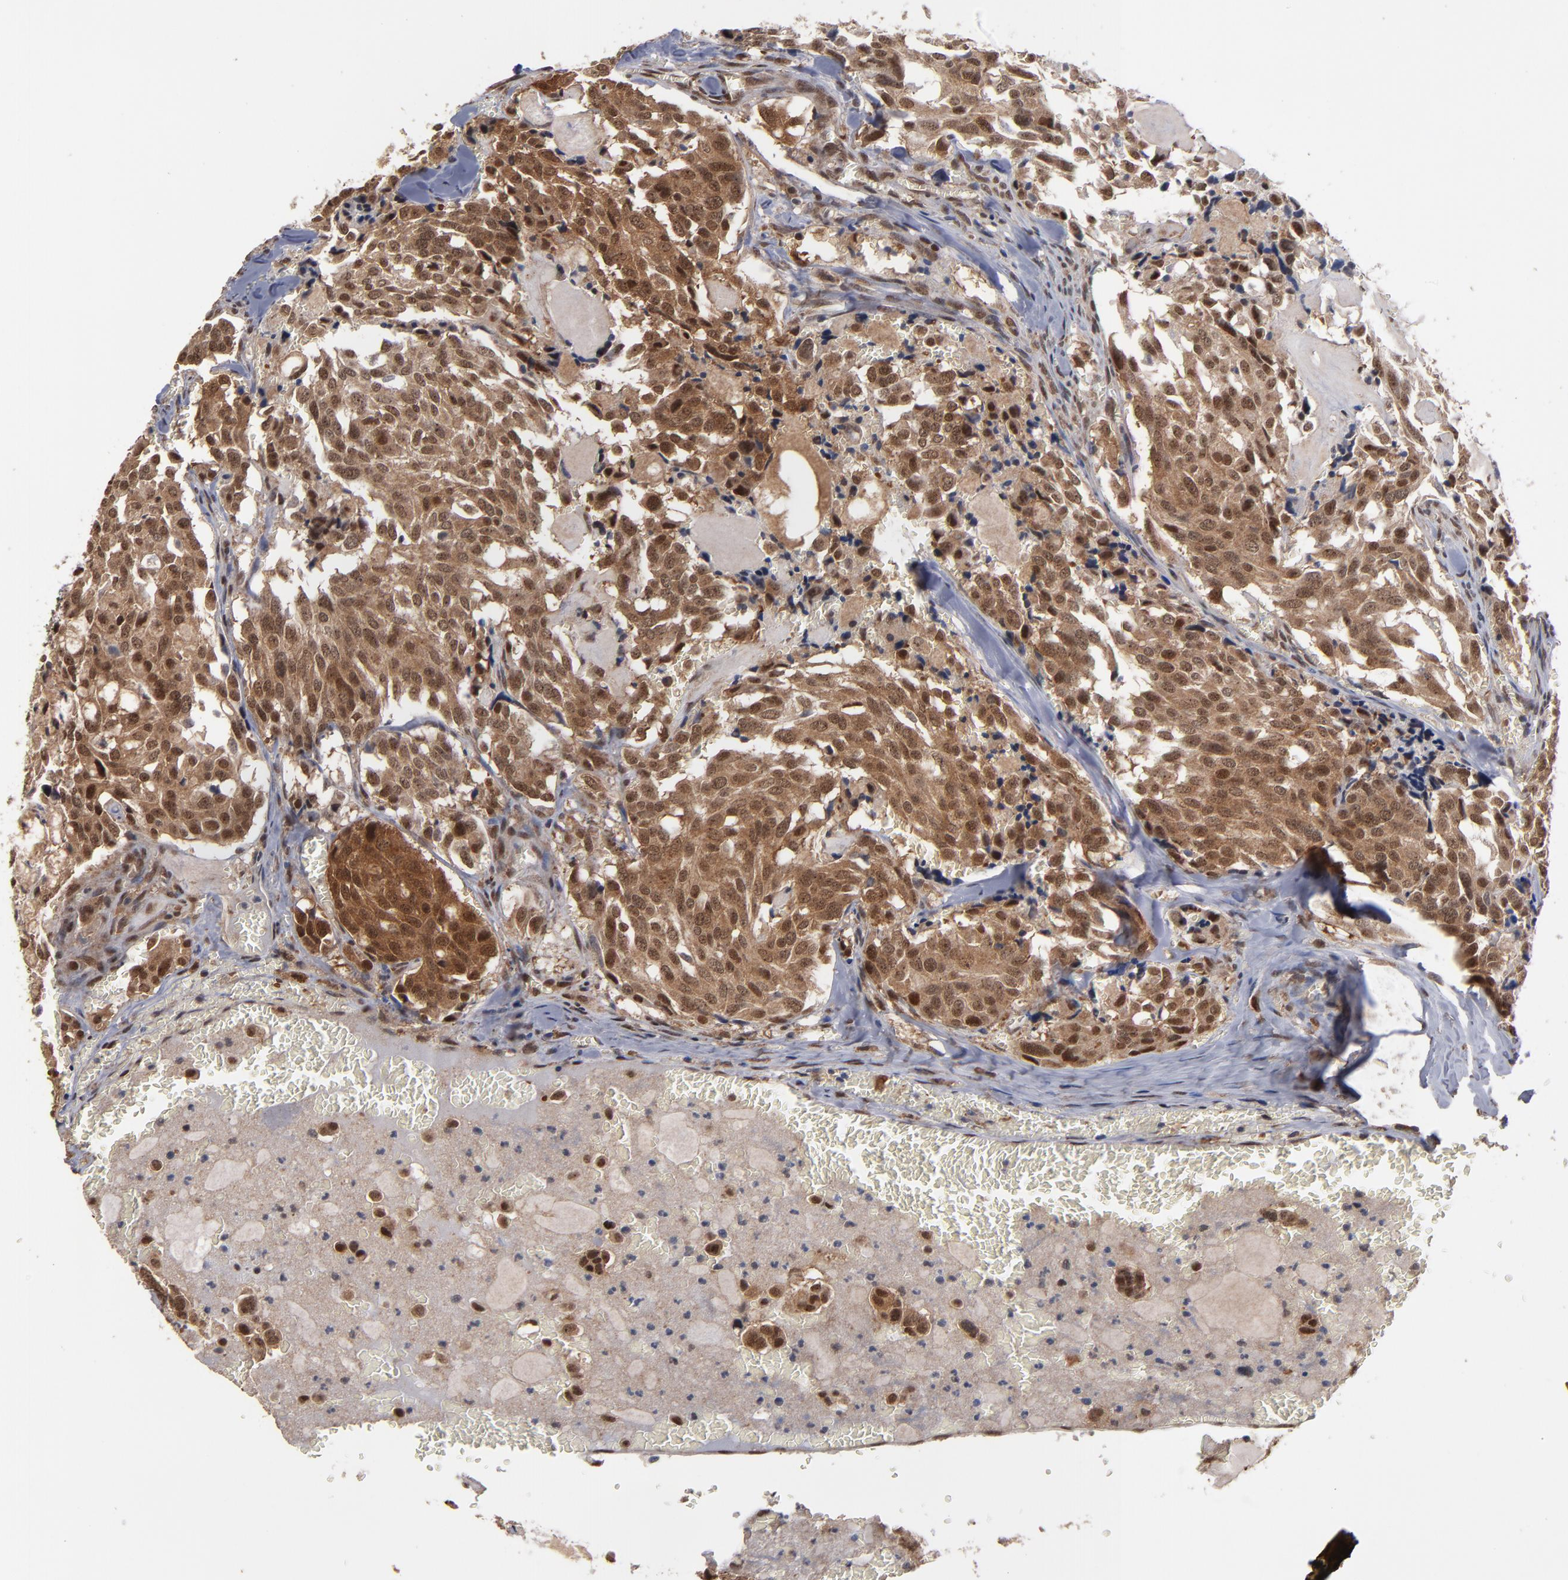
{"staining": {"intensity": "moderate", "quantity": ">75%", "location": "cytoplasmic/membranous,nuclear"}, "tissue": "thyroid cancer", "cell_type": "Tumor cells", "image_type": "cancer", "snomed": [{"axis": "morphology", "description": "Carcinoma, NOS"}, {"axis": "morphology", "description": "Carcinoid, malignant, NOS"}, {"axis": "topography", "description": "Thyroid gland"}], "caption": "Immunohistochemistry (IHC) histopathology image of thyroid malignant carcinoid stained for a protein (brown), which demonstrates medium levels of moderate cytoplasmic/membranous and nuclear expression in about >75% of tumor cells.", "gene": "HUWE1", "patient": {"sex": "male", "age": 33}}